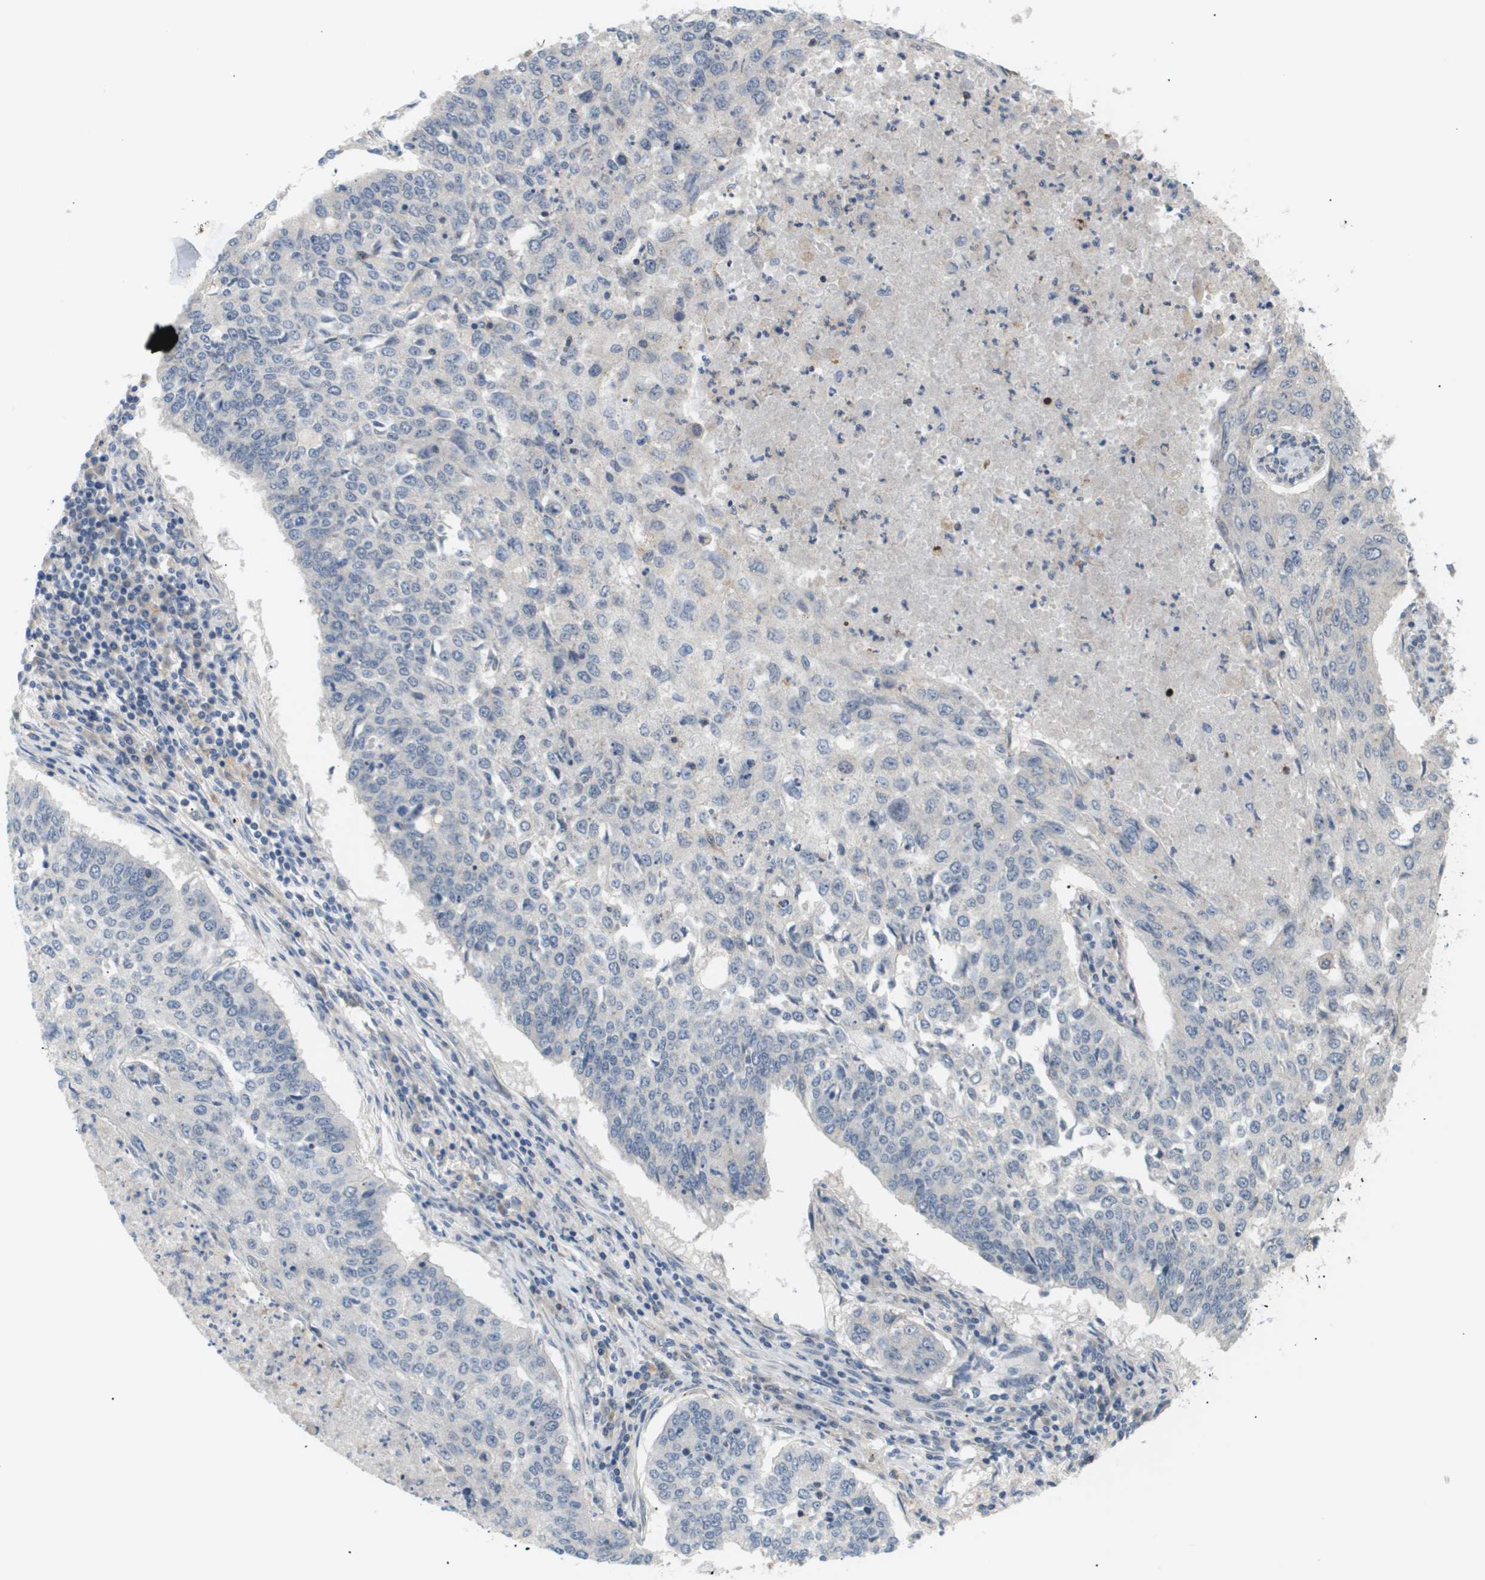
{"staining": {"intensity": "negative", "quantity": "none", "location": "none"}, "tissue": "lung cancer", "cell_type": "Tumor cells", "image_type": "cancer", "snomed": [{"axis": "morphology", "description": "Normal tissue, NOS"}, {"axis": "morphology", "description": "Squamous cell carcinoma, NOS"}, {"axis": "topography", "description": "Cartilage tissue"}, {"axis": "topography", "description": "Bronchus"}, {"axis": "topography", "description": "Lung"}], "caption": "Immunohistochemical staining of lung squamous cell carcinoma shows no significant staining in tumor cells. (Stains: DAB IHC with hematoxylin counter stain, Microscopy: brightfield microscopy at high magnification).", "gene": "CORO2B", "patient": {"sex": "female", "age": 49}}